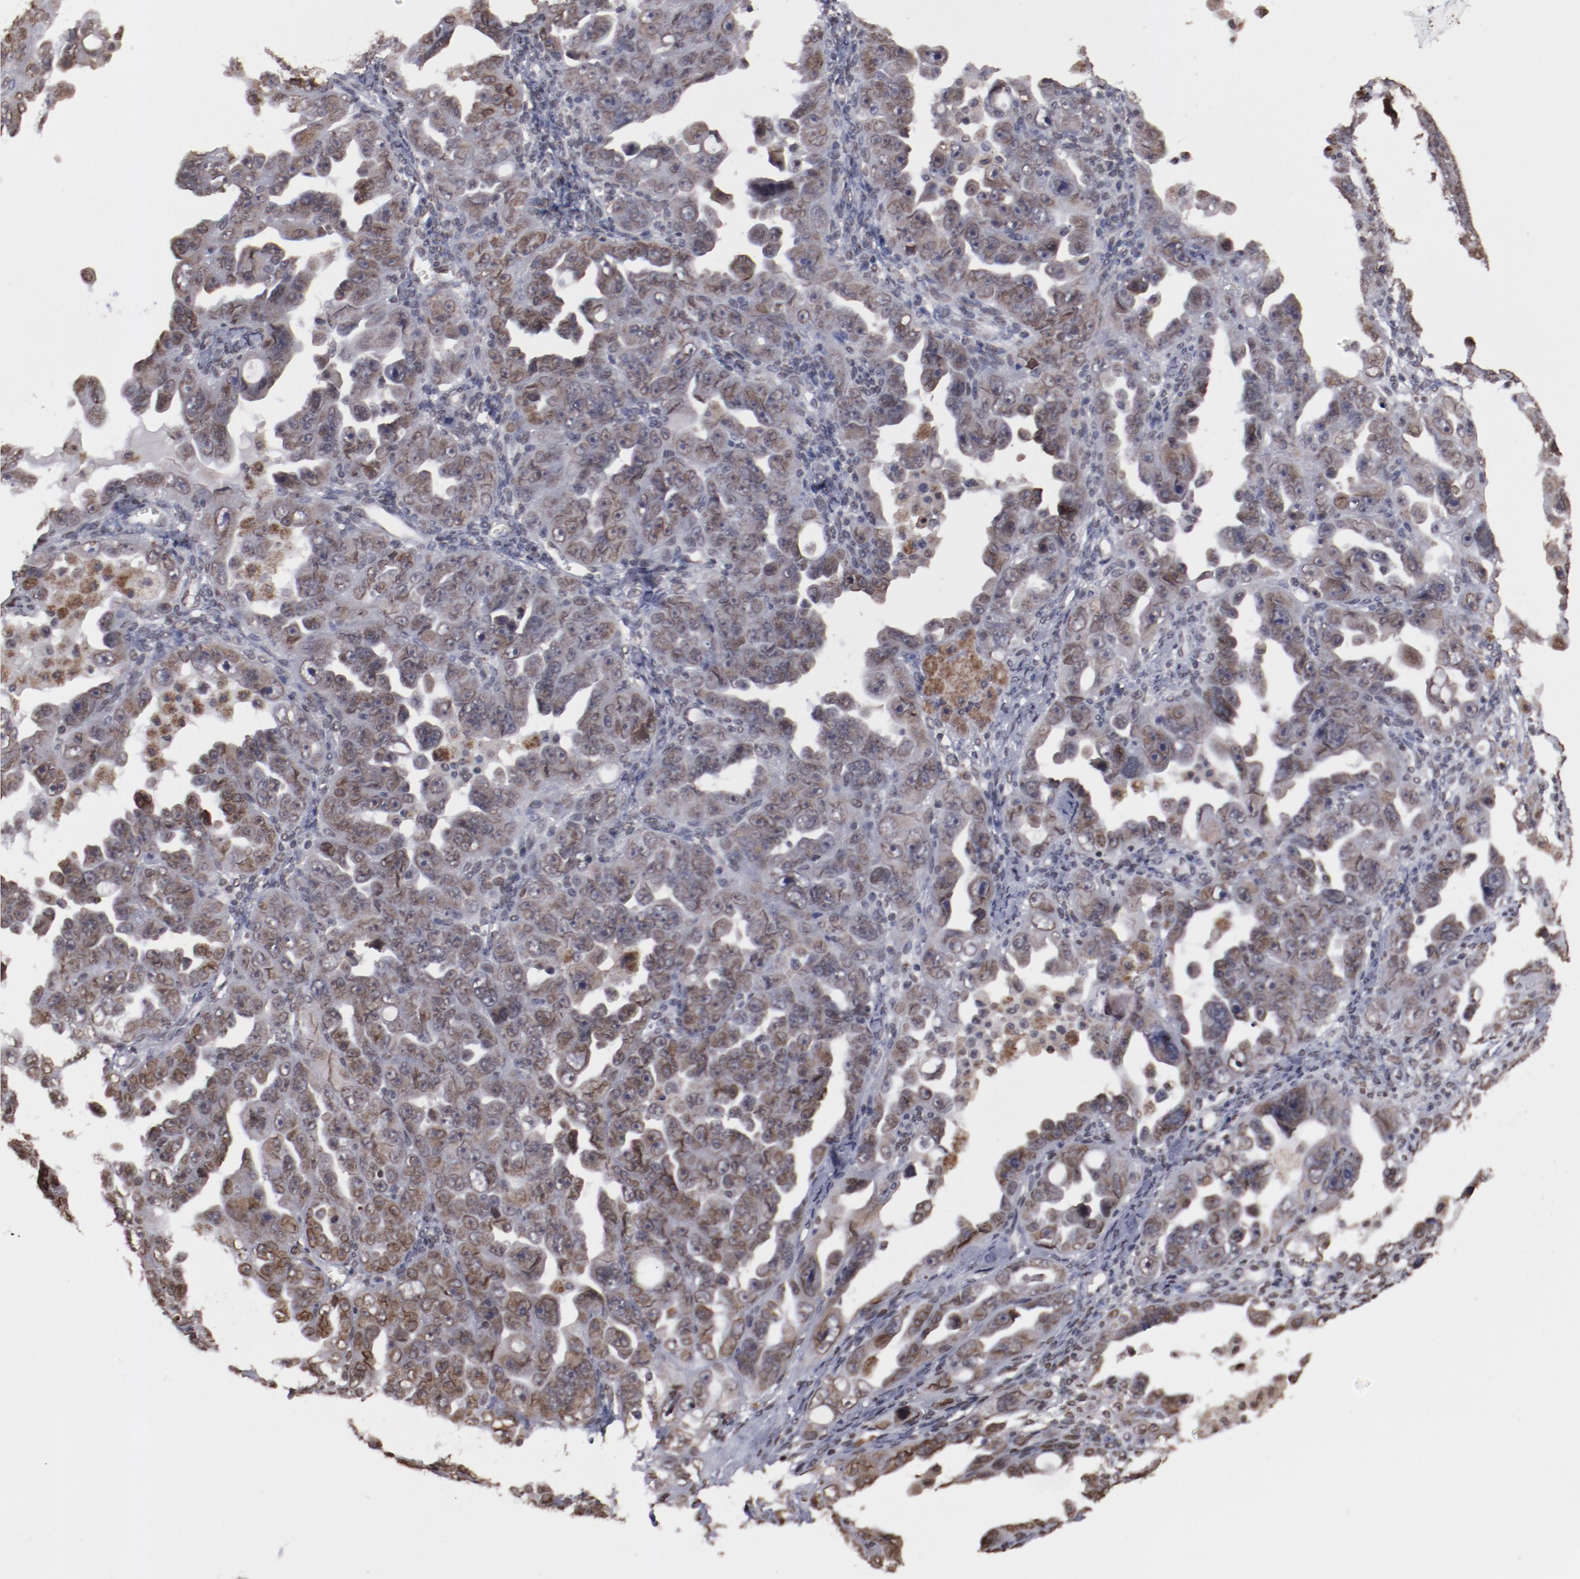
{"staining": {"intensity": "weak", "quantity": ">75%", "location": "nuclear"}, "tissue": "ovarian cancer", "cell_type": "Tumor cells", "image_type": "cancer", "snomed": [{"axis": "morphology", "description": "Cystadenocarcinoma, serous, NOS"}, {"axis": "topography", "description": "Ovary"}], "caption": "DAB immunohistochemical staining of ovarian serous cystadenocarcinoma exhibits weak nuclear protein positivity in approximately >75% of tumor cells.", "gene": "AKT1", "patient": {"sex": "female", "age": 66}}